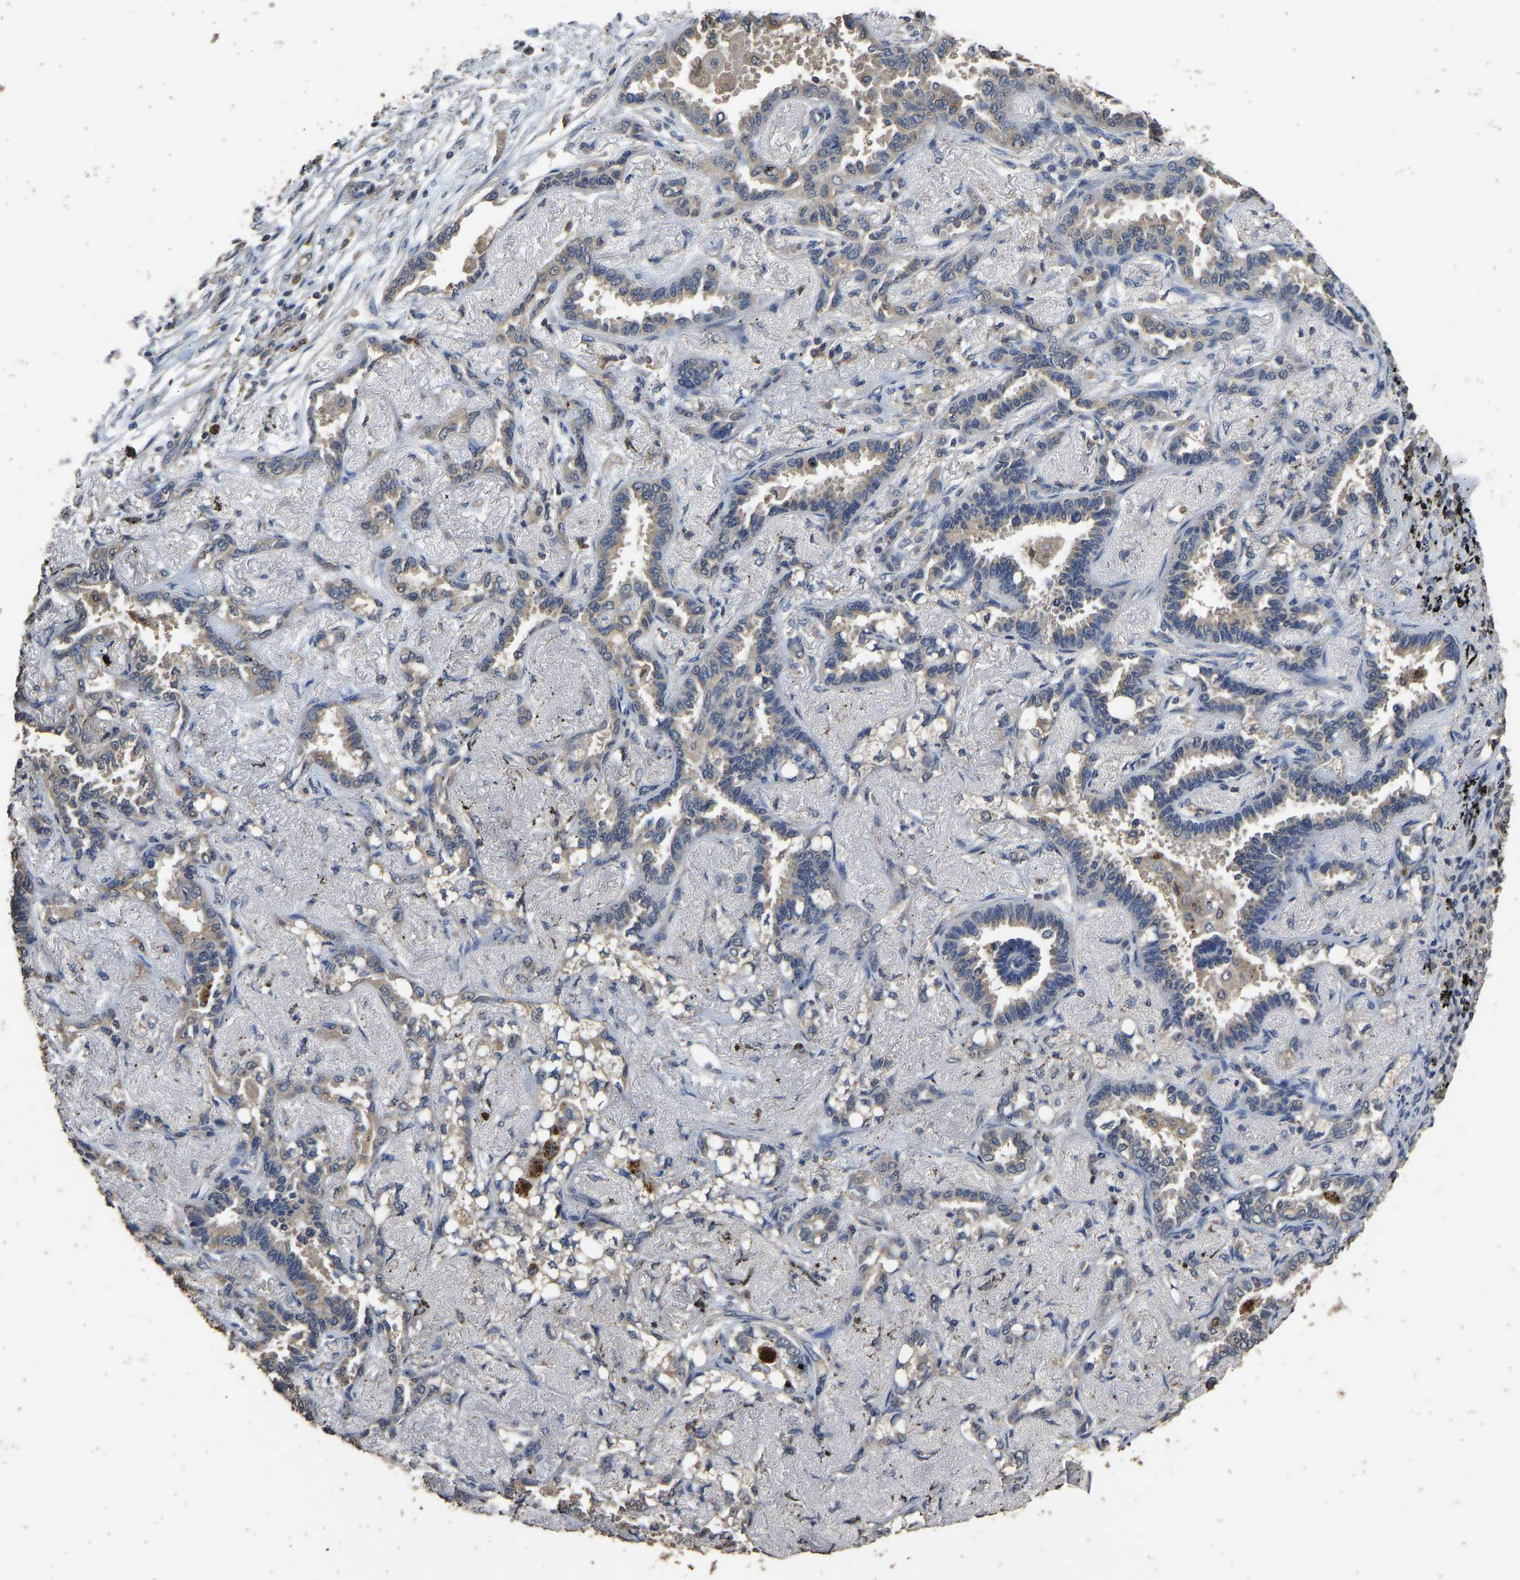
{"staining": {"intensity": "weak", "quantity": ">75%", "location": "cytoplasmic/membranous"}, "tissue": "lung cancer", "cell_type": "Tumor cells", "image_type": "cancer", "snomed": [{"axis": "morphology", "description": "Adenocarcinoma, NOS"}, {"axis": "topography", "description": "Lung"}], "caption": "Human lung cancer stained with a protein marker reveals weak staining in tumor cells.", "gene": "CIDEC", "patient": {"sex": "male", "age": 59}}